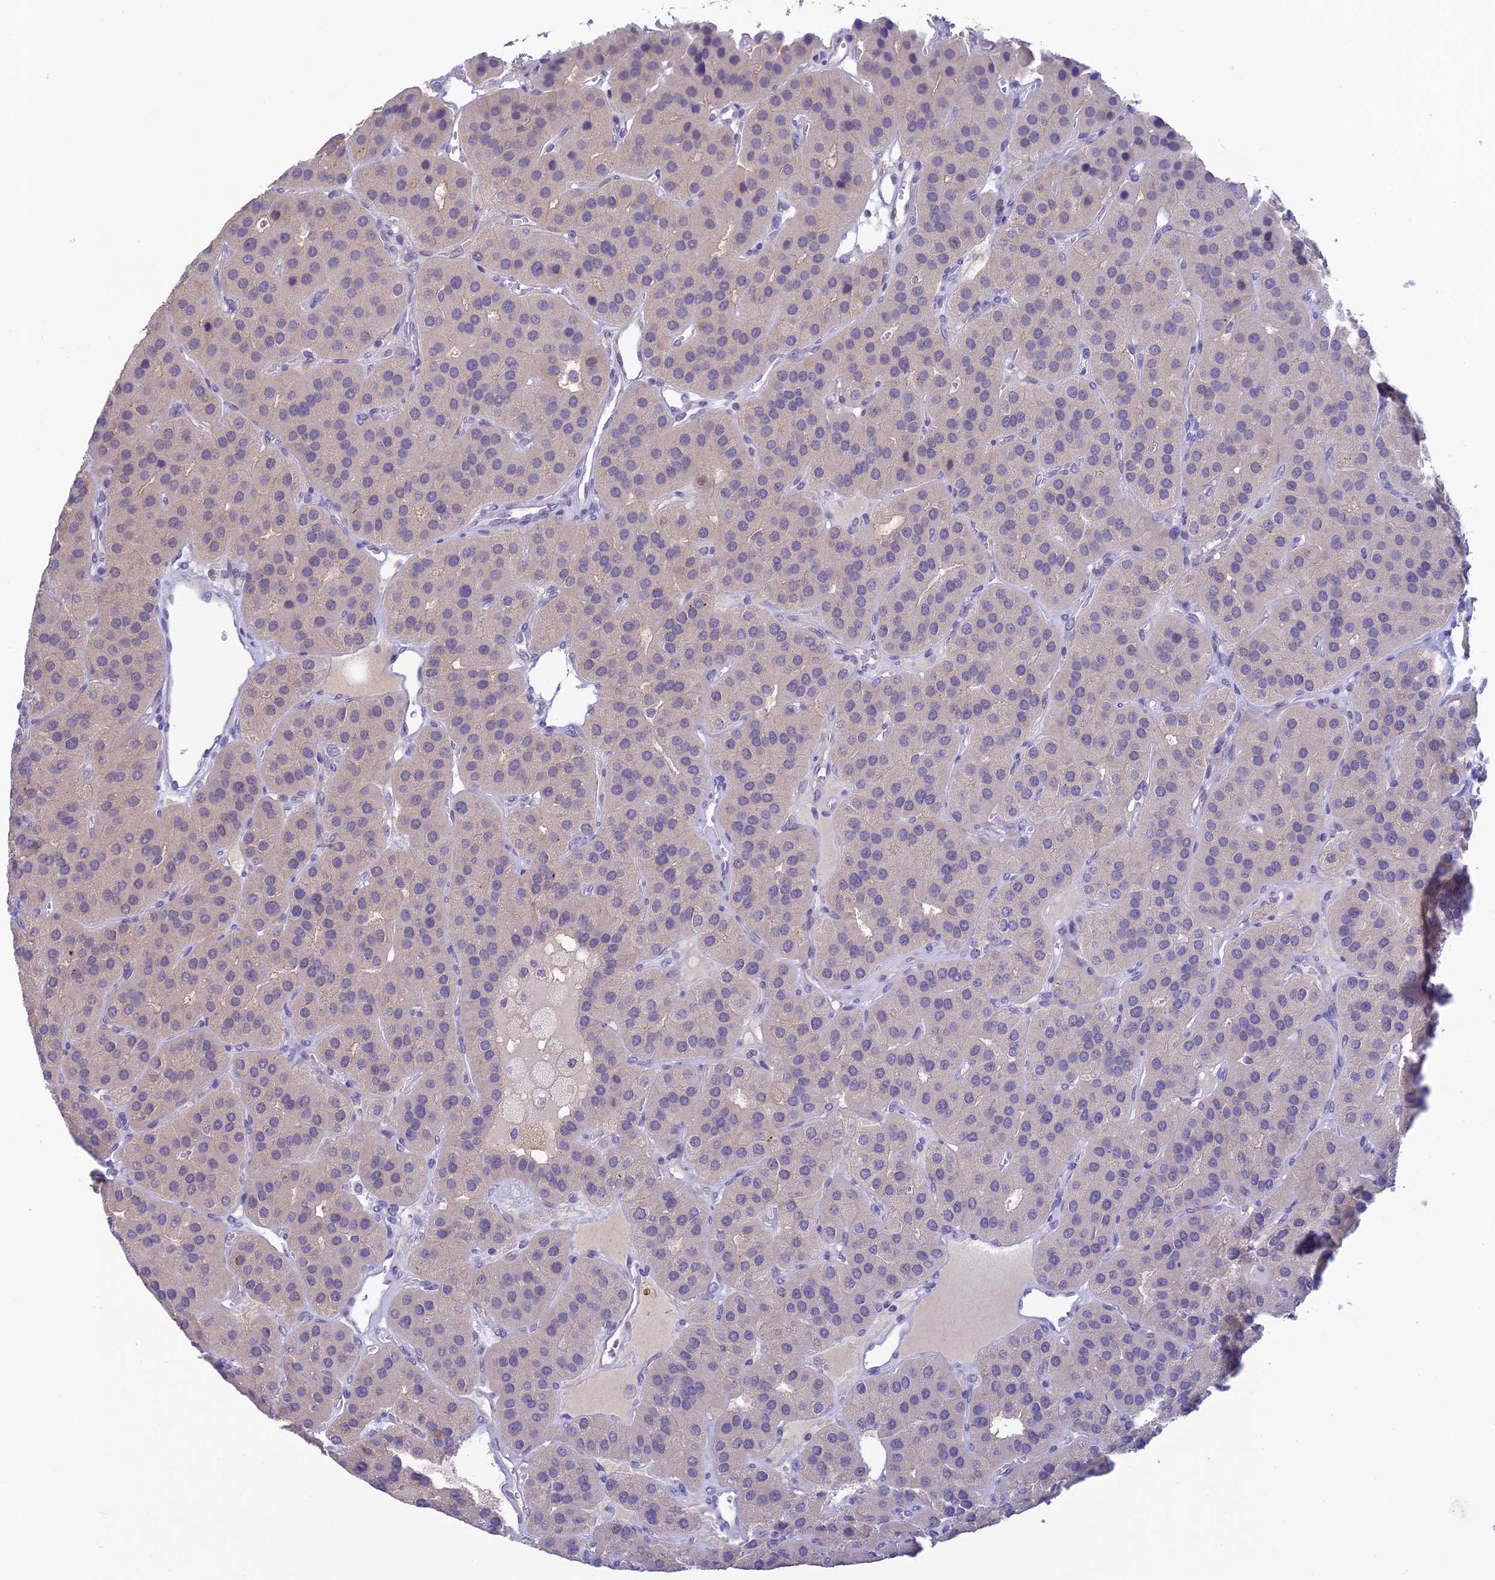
{"staining": {"intensity": "negative", "quantity": "none", "location": "none"}, "tissue": "parathyroid gland", "cell_type": "Glandular cells", "image_type": "normal", "snomed": [{"axis": "morphology", "description": "Normal tissue, NOS"}, {"axis": "morphology", "description": "Adenoma, NOS"}, {"axis": "topography", "description": "Parathyroid gland"}], "caption": "Immunohistochemistry micrograph of normal parathyroid gland: parathyroid gland stained with DAB demonstrates no significant protein staining in glandular cells. (DAB IHC visualized using brightfield microscopy, high magnification).", "gene": "XPO7", "patient": {"sex": "female", "age": 86}}